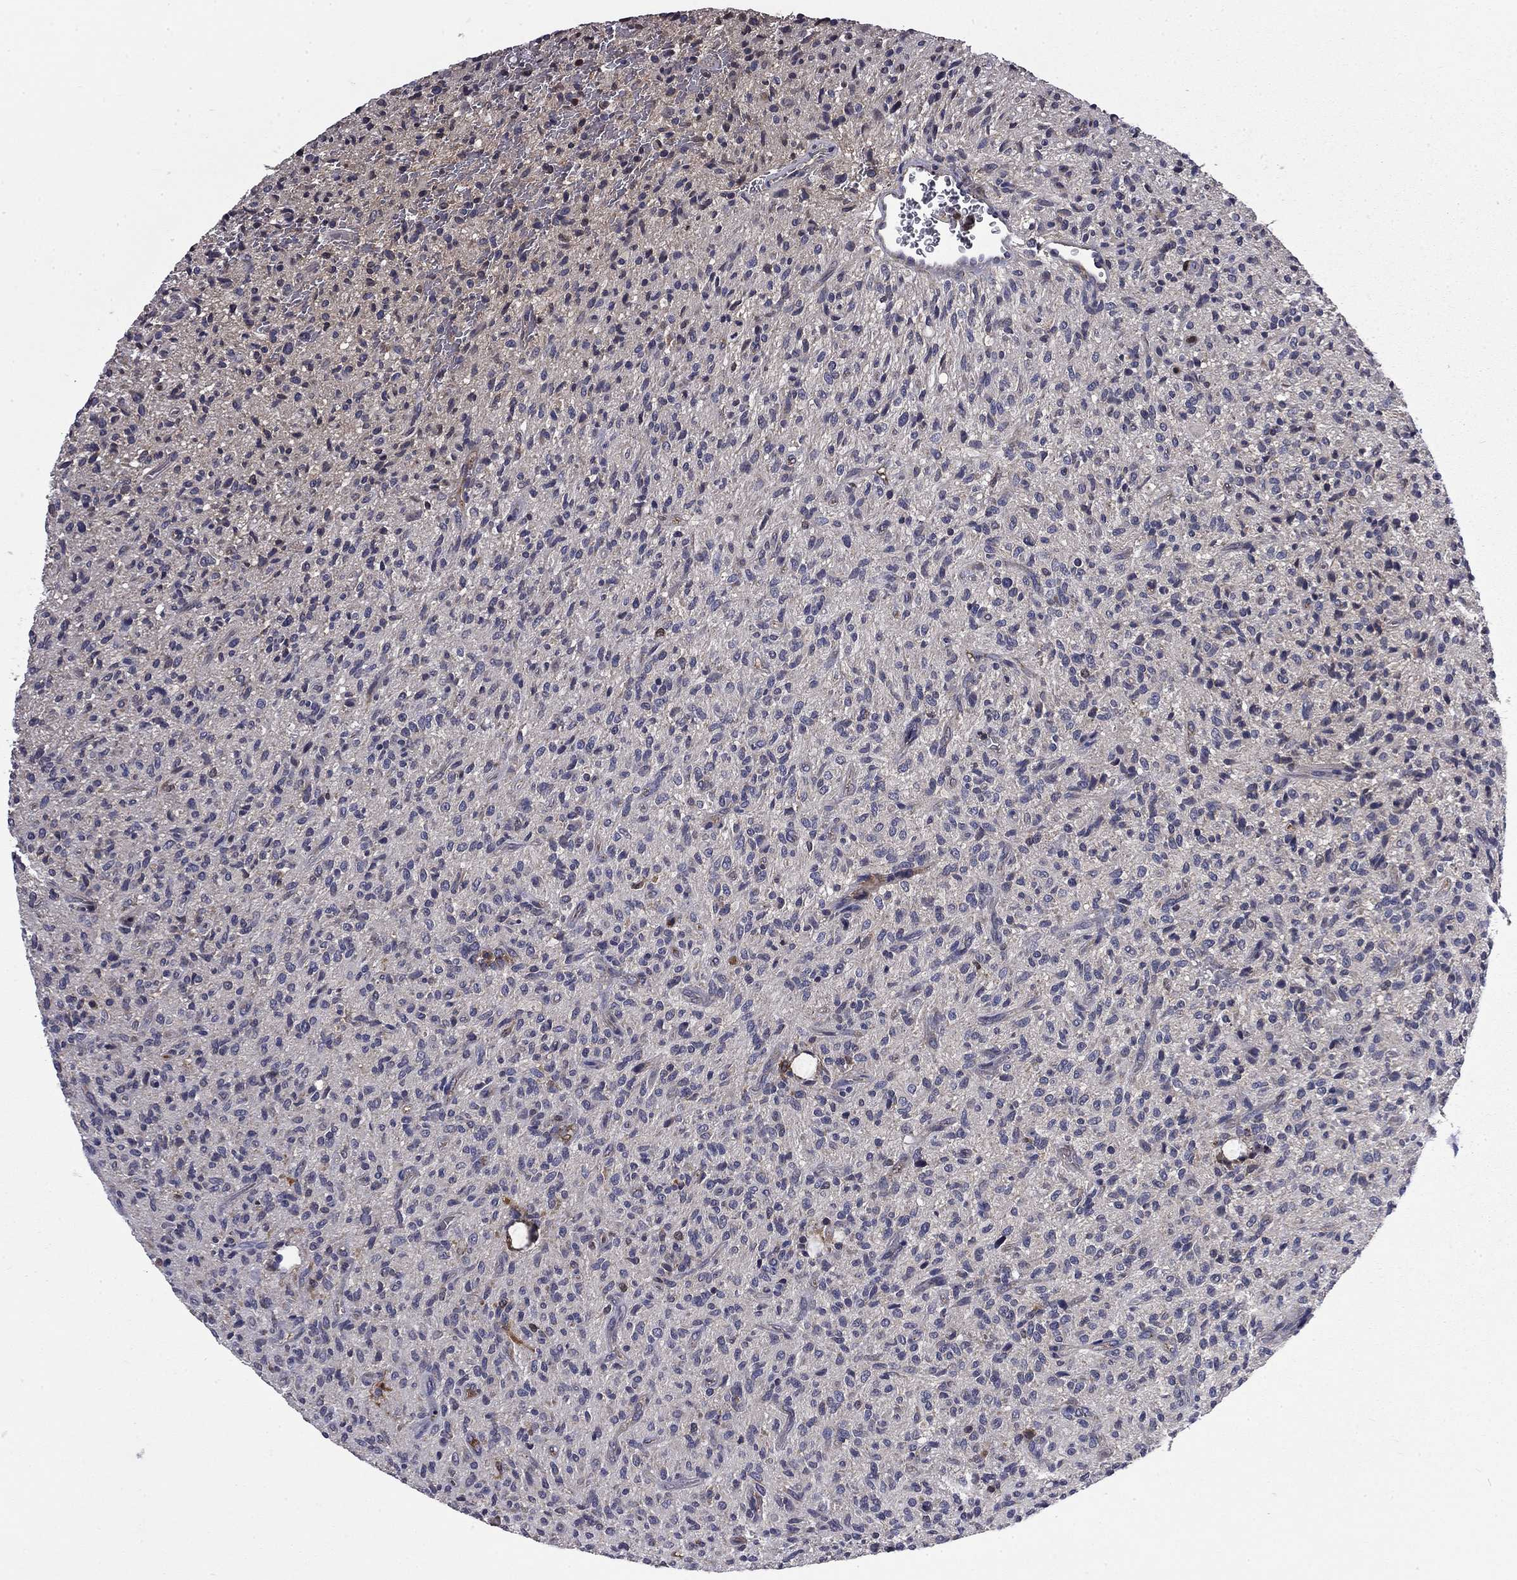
{"staining": {"intensity": "negative", "quantity": "none", "location": "none"}, "tissue": "glioma", "cell_type": "Tumor cells", "image_type": "cancer", "snomed": [{"axis": "morphology", "description": "Glioma, malignant, High grade"}, {"axis": "topography", "description": "Brain"}], "caption": "Immunohistochemistry (IHC) image of neoplastic tissue: high-grade glioma (malignant) stained with DAB (3,3'-diaminobenzidine) displays no significant protein positivity in tumor cells.", "gene": "CEACAM7", "patient": {"sex": "male", "age": 64}}